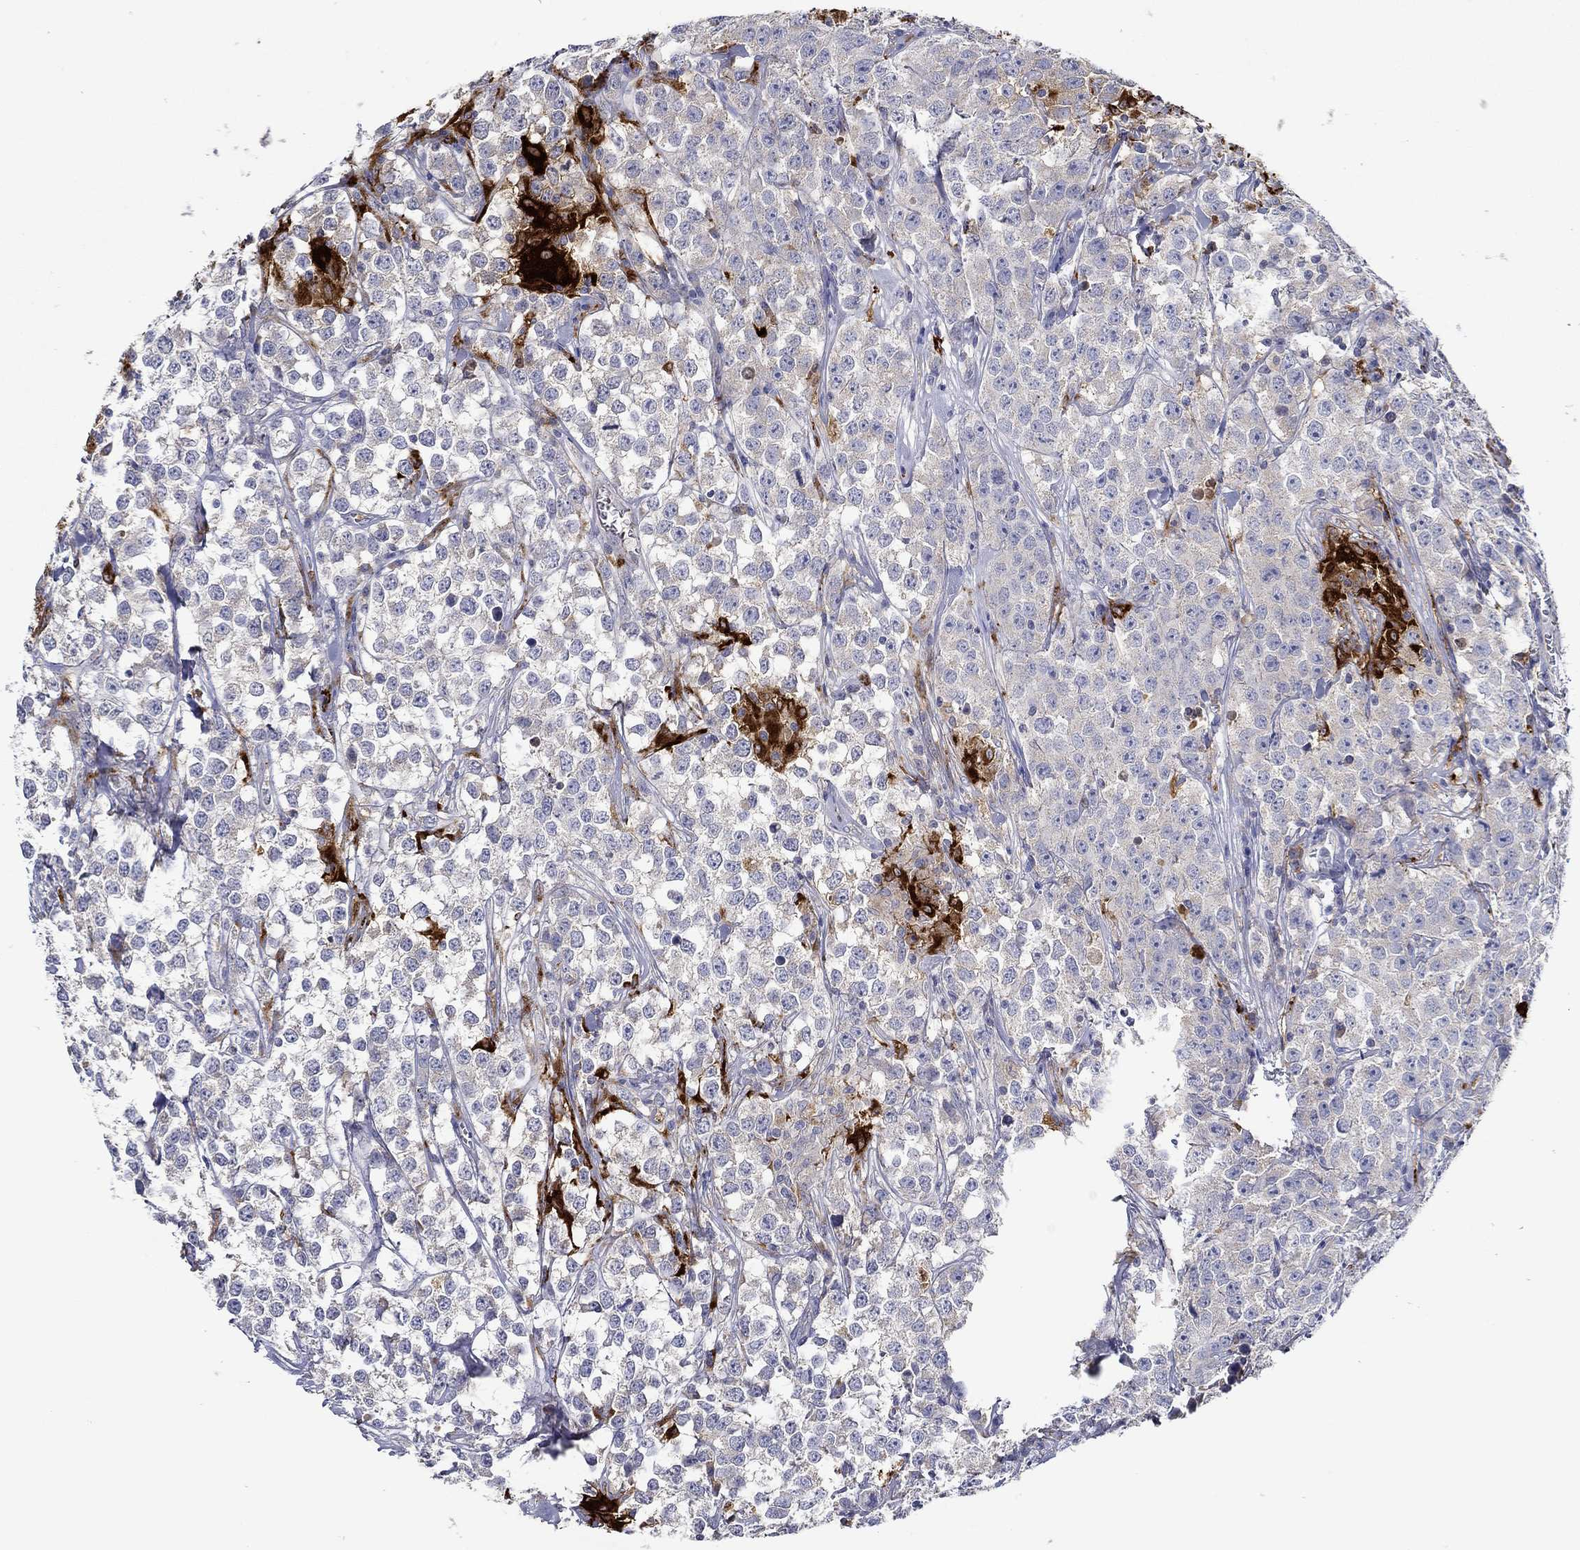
{"staining": {"intensity": "strong", "quantity": "<25%", "location": "cytoplasmic/membranous"}, "tissue": "testis cancer", "cell_type": "Tumor cells", "image_type": "cancer", "snomed": [{"axis": "morphology", "description": "Seminoma, NOS"}, {"axis": "topography", "description": "Testis"}], "caption": "An image showing strong cytoplasmic/membranous staining in about <25% of tumor cells in testis cancer (seminoma), as visualized by brown immunohistochemical staining.", "gene": "CHIT1", "patient": {"sex": "male", "age": 59}}